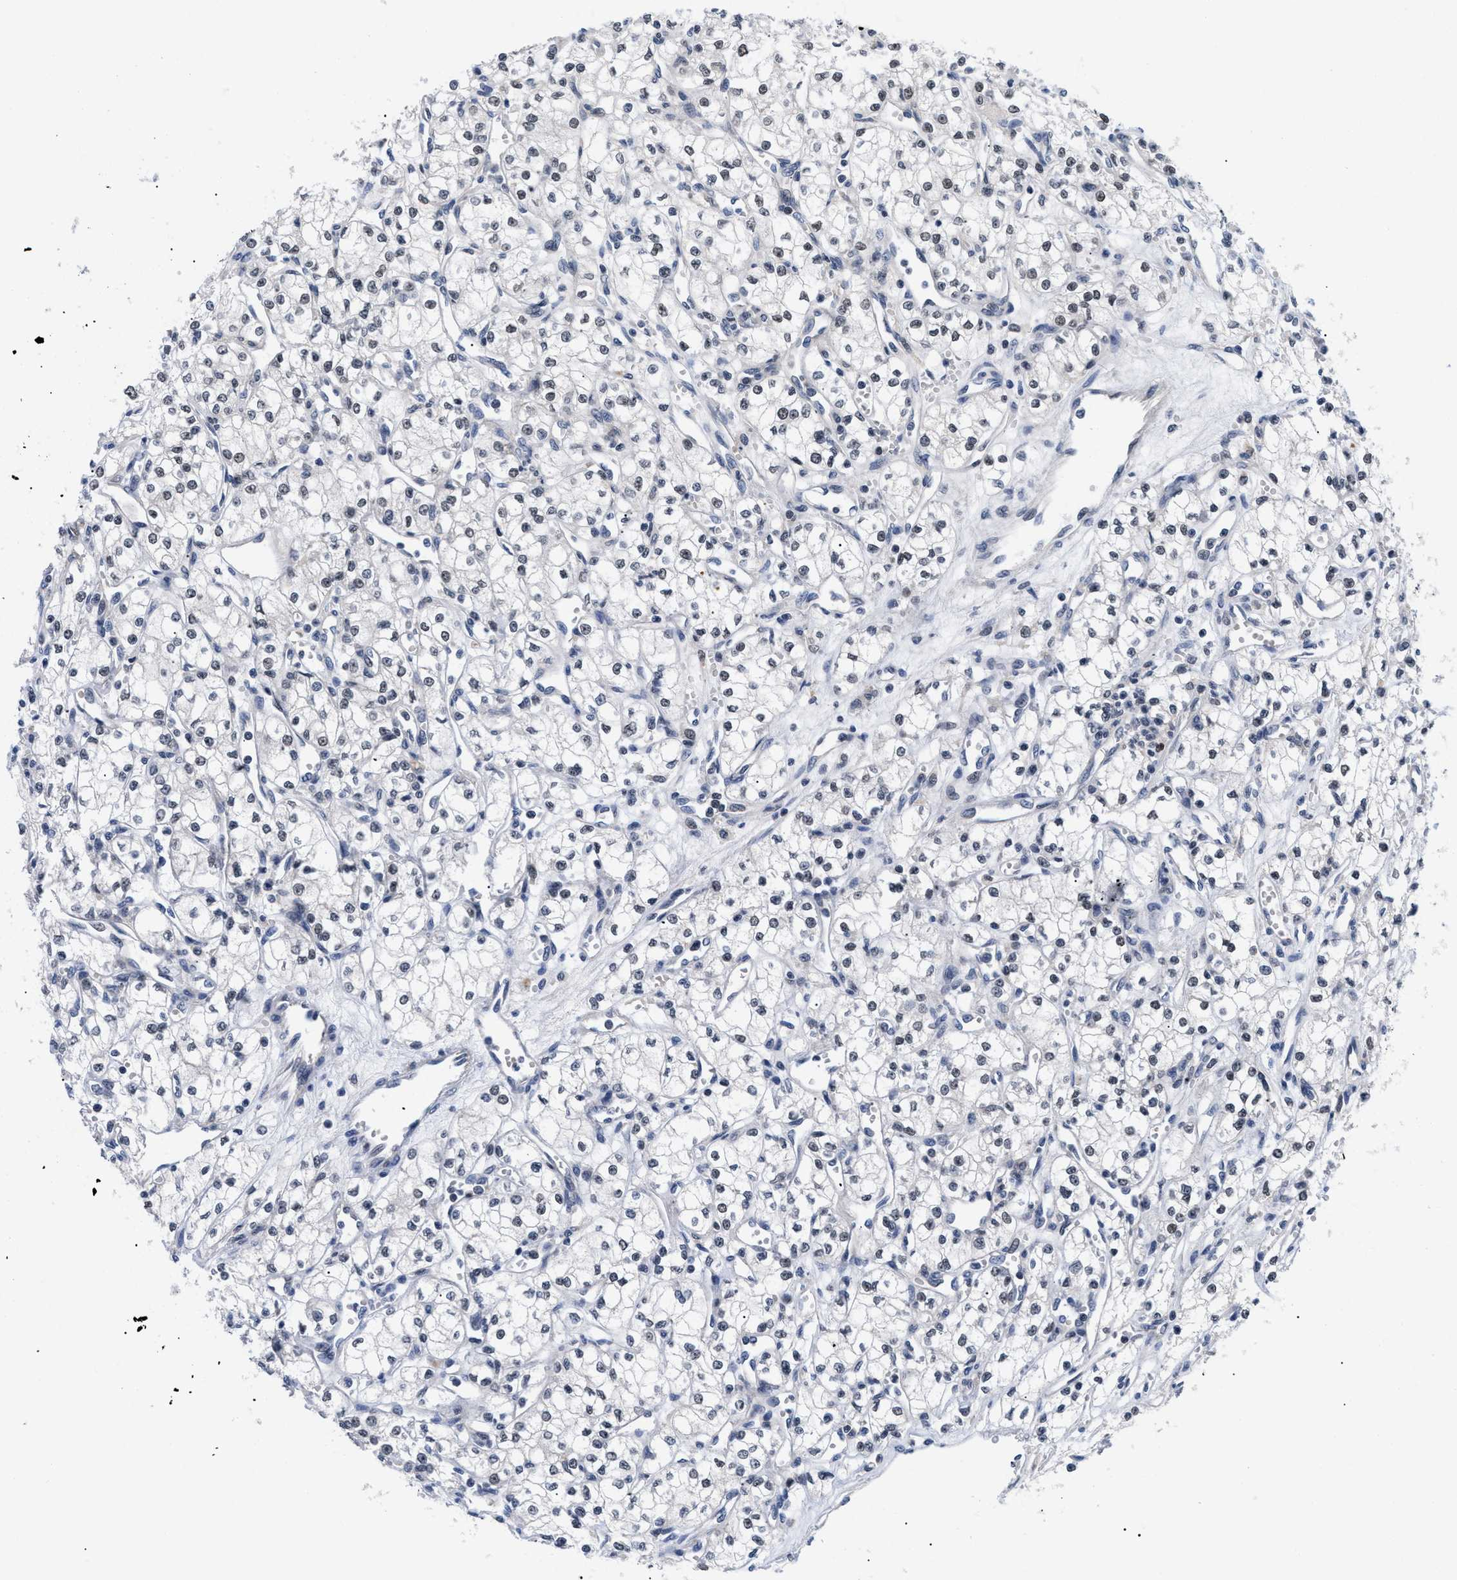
{"staining": {"intensity": "negative", "quantity": "none", "location": "none"}, "tissue": "renal cancer", "cell_type": "Tumor cells", "image_type": "cancer", "snomed": [{"axis": "morphology", "description": "Adenocarcinoma, NOS"}, {"axis": "topography", "description": "Kidney"}], "caption": "The photomicrograph exhibits no significant staining in tumor cells of renal cancer. Nuclei are stained in blue.", "gene": "PITHD1", "patient": {"sex": "male", "age": 59}}